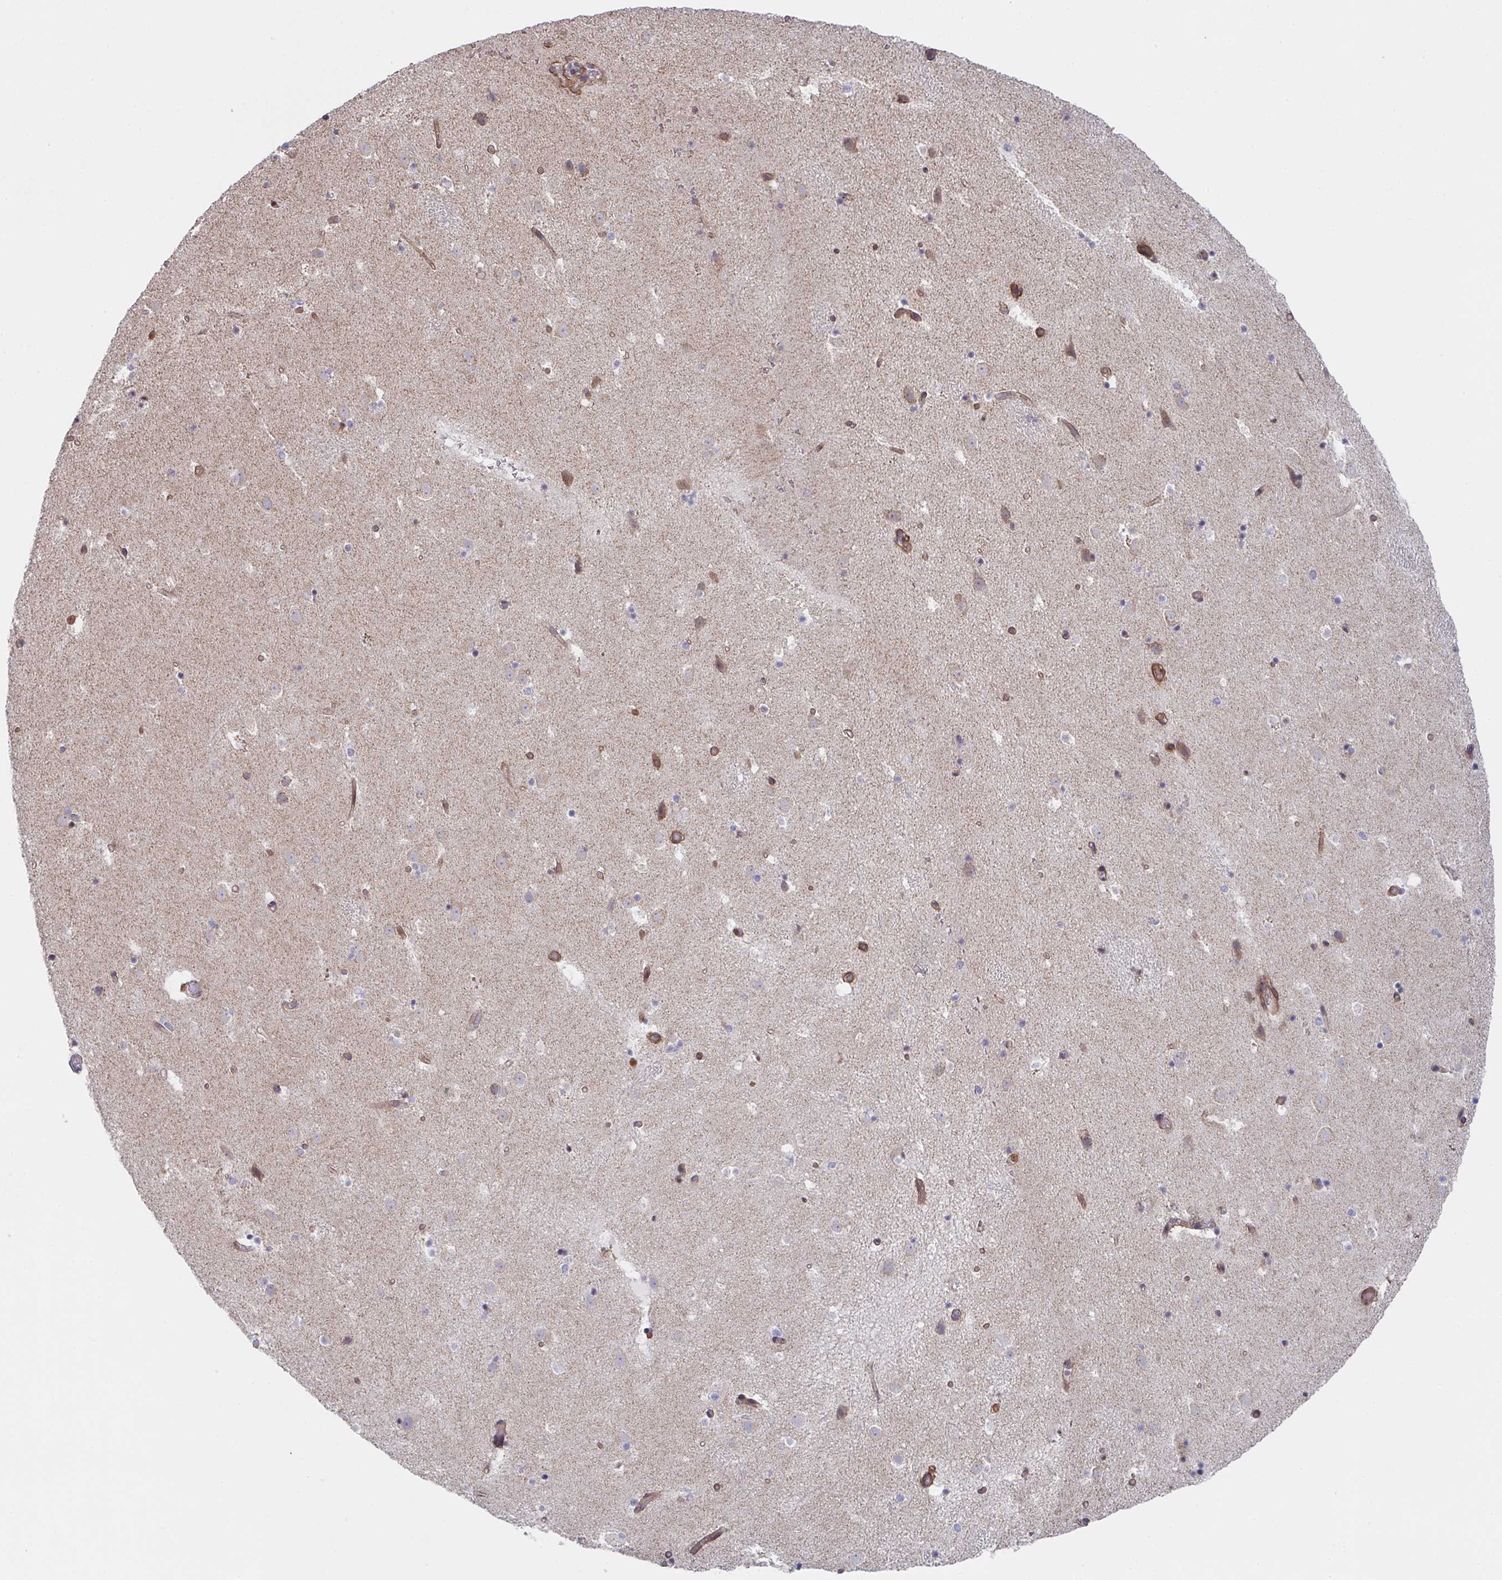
{"staining": {"intensity": "moderate", "quantity": "<25%", "location": "cytoplasmic/membranous"}, "tissue": "caudate", "cell_type": "Glial cells", "image_type": "normal", "snomed": [{"axis": "morphology", "description": "Normal tissue, NOS"}, {"axis": "topography", "description": "Lateral ventricle wall"}], "caption": "About <25% of glial cells in normal caudate display moderate cytoplasmic/membranous protein expression as visualized by brown immunohistochemical staining.", "gene": "VWDE", "patient": {"sex": "male", "age": 37}}